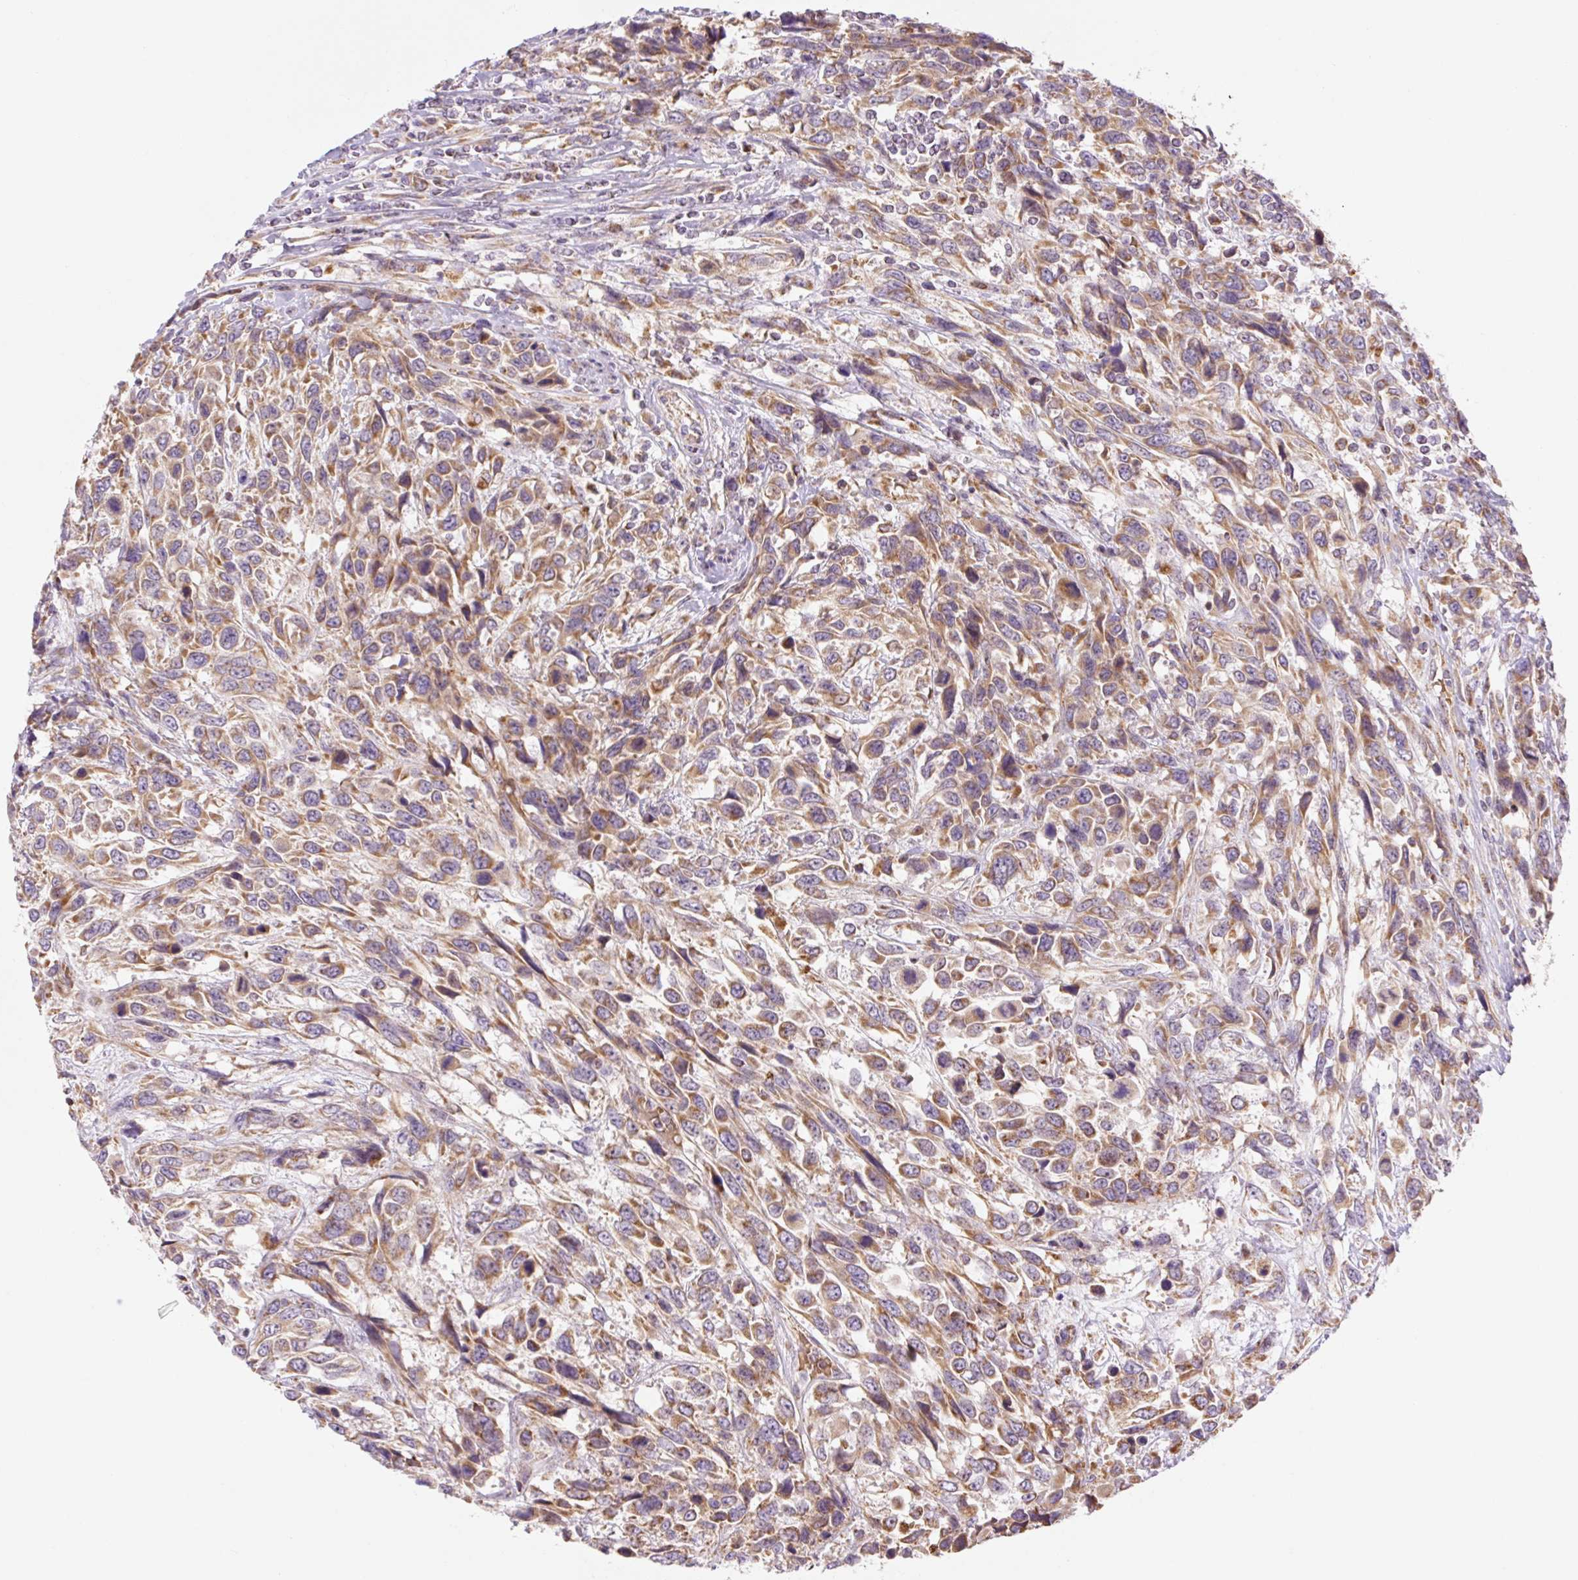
{"staining": {"intensity": "moderate", "quantity": ">75%", "location": "cytoplasmic/membranous"}, "tissue": "urothelial cancer", "cell_type": "Tumor cells", "image_type": "cancer", "snomed": [{"axis": "morphology", "description": "Urothelial carcinoma, High grade"}, {"axis": "topography", "description": "Urinary bladder"}], "caption": "Protein expression analysis of urothelial cancer displays moderate cytoplasmic/membranous positivity in about >75% of tumor cells.", "gene": "GOSR2", "patient": {"sex": "female", "age": 70}}